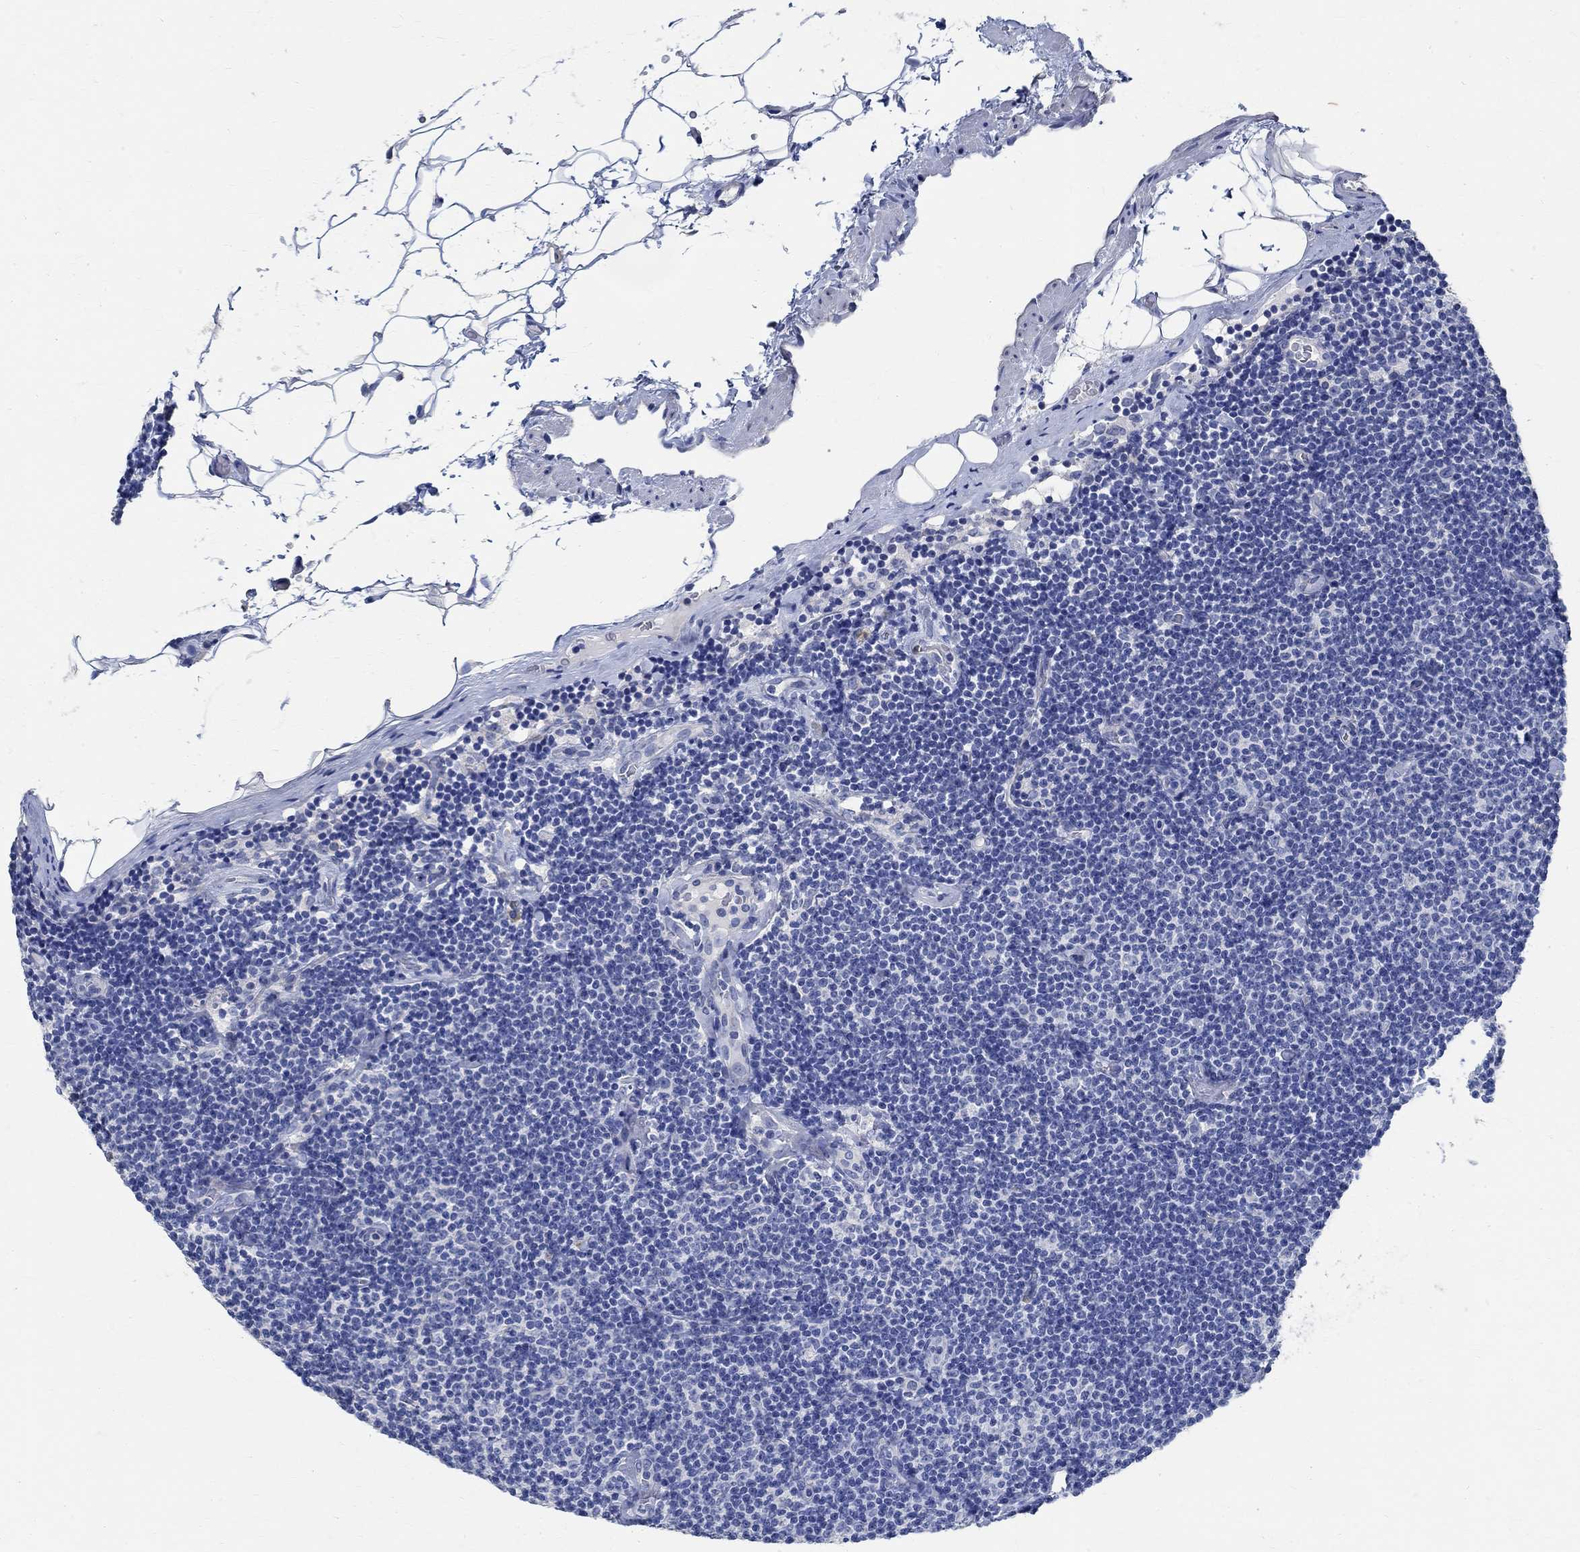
{"staining": {"intensity": "negative", "quantity": "none", "location": "none"}, "tissue": "lymphoma", "cell_type": "Tumor cells", "image_type": "cancer", "snomed": [{"axis": "morphology", "description": "Malignant lymphoma, non-Hodgkin's type, Low grade"}, {"axis": "topography", "description": "Lymph node"}], "caption": "High power microscopy image of an immunohistochemistry micrograph of lymphoma, revealing no significant staining in tumor cells.", "gene": "PRX", "patient": {"sex": "male", "age": 81}}